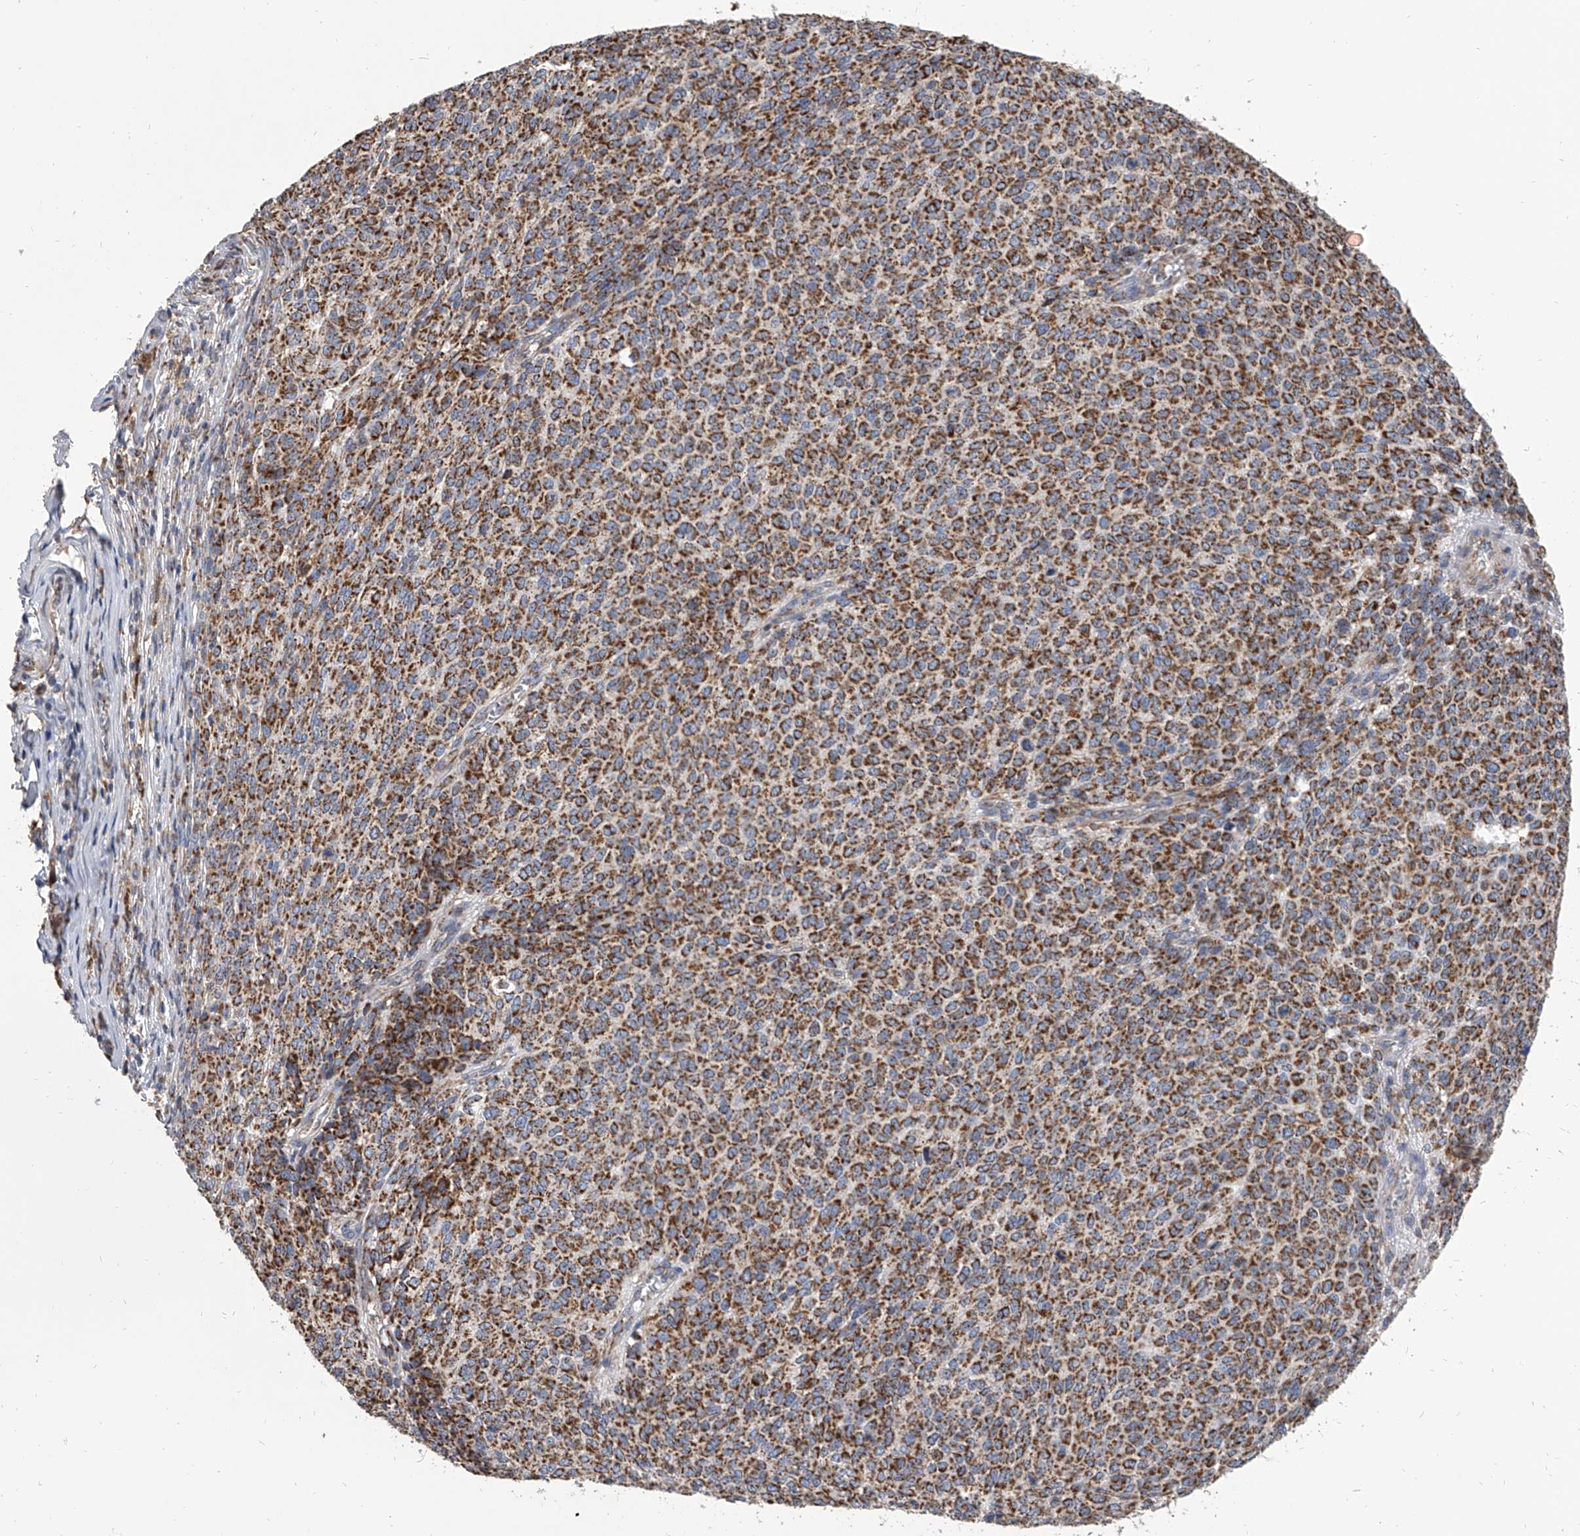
{"staining": {"intensity": "strong", "quantity": ">75%", "location": "cytoplasmic/membranous"}, "tissue": "melanoma", "cell_type": "Tumor cells", "image_type": "cancer", "snomed": [{"axis": "morphology", "description": "Malignant melanoma, NOS"}, {"axis": "topography", "description": "Skin"}], "caption": "Melanoma stained with IHC displays strong cytoplasmic/membranous staining in about >75% of tumor cells.", "gene": "MRPL28", "patient": {"sex": "male", "age": 49}}